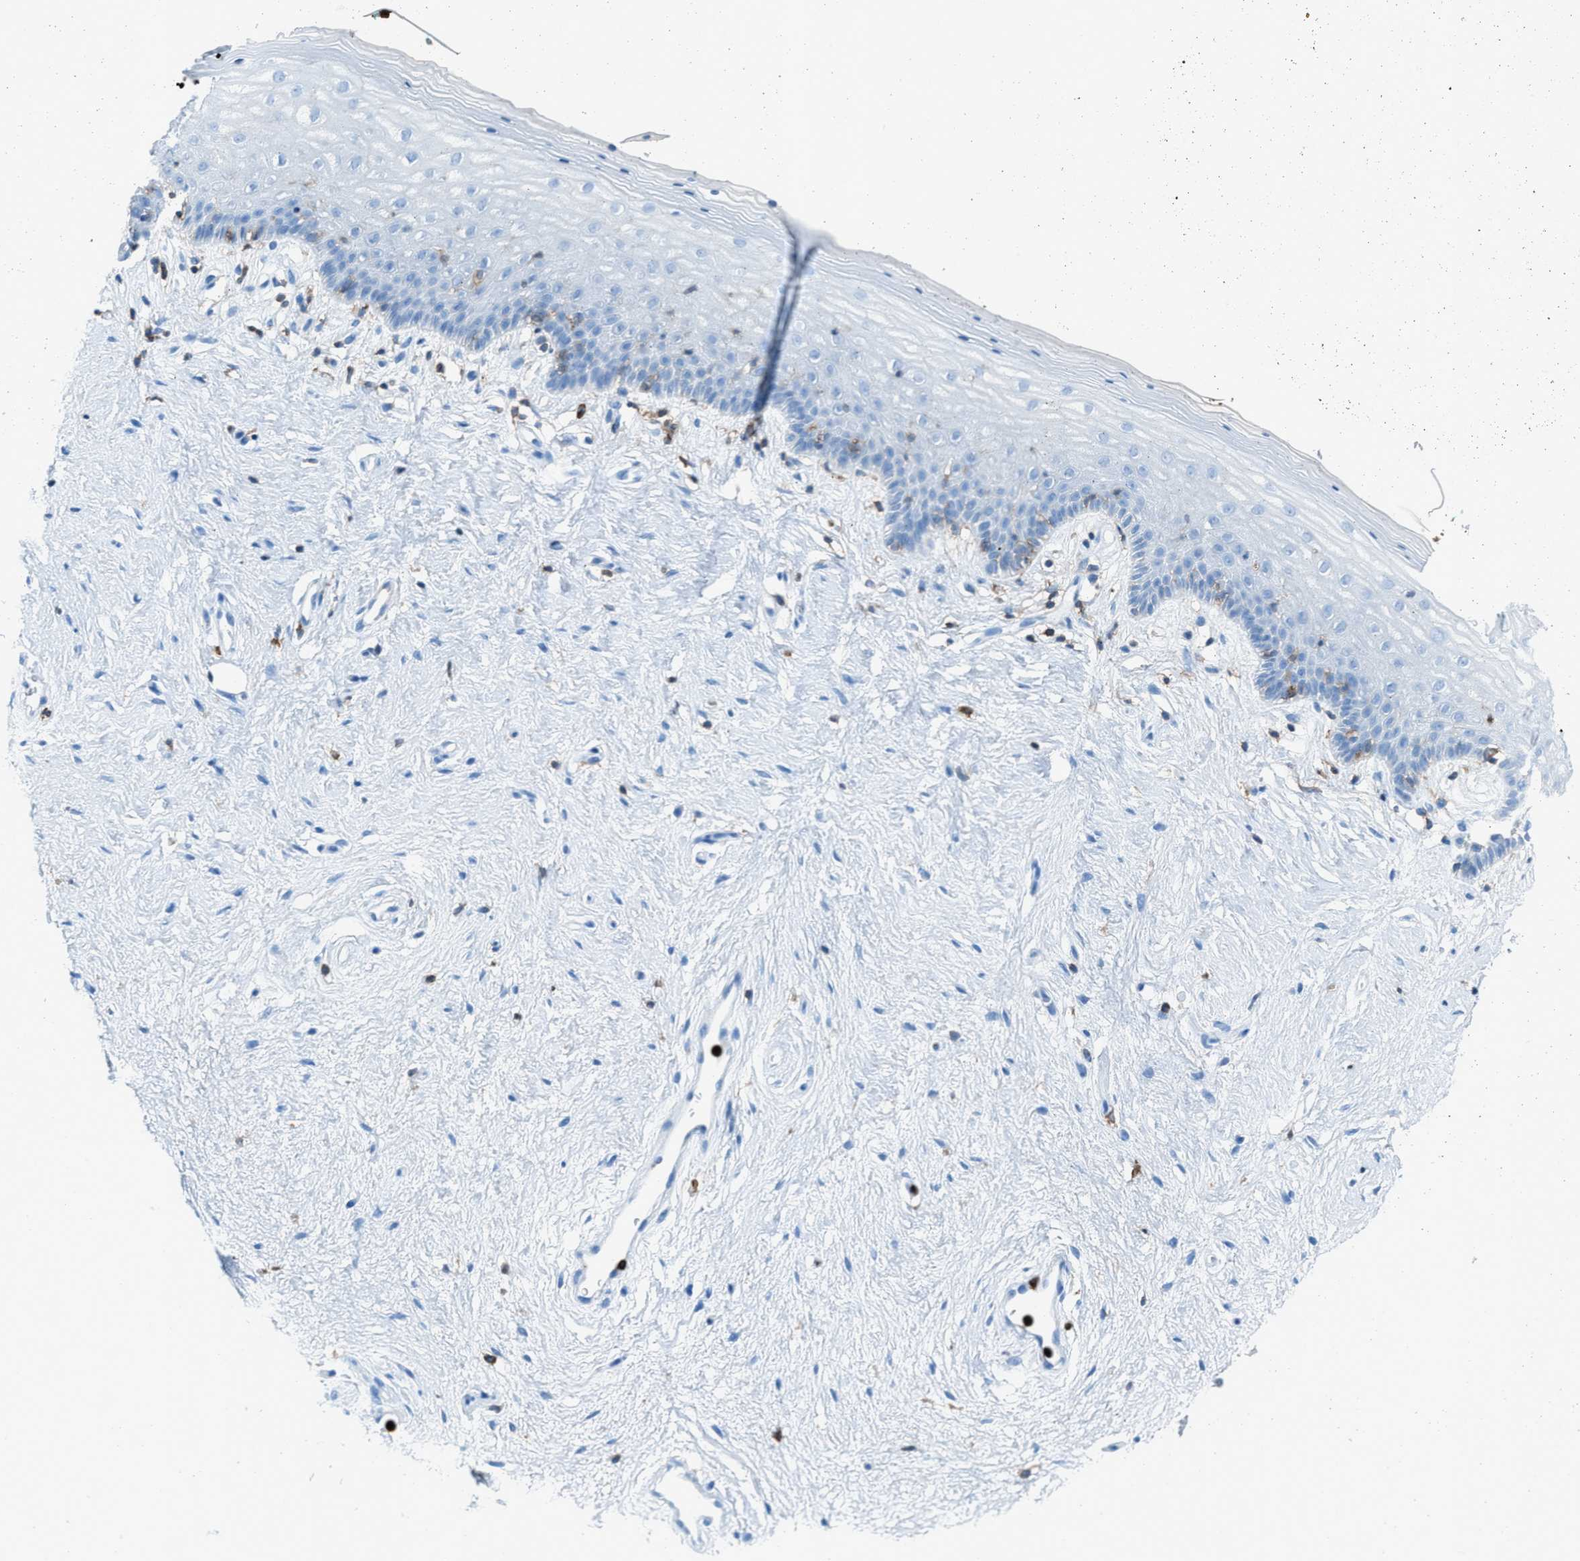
{"staining": {"intensity": "weak", "quantity": "<25%", "location": "cytoplasmic/membranous"}, "tissue": "vagina", "cell_type": "Squamous epithelial cells", "image_type": "normal", "snomed": [{"axis": "morphology", "description": "Normal tissue, NOS"}, {"axis": "topography", "description": "Vagina"}], "caption": "Human vagina stained for a protein using immunohistochemistry exhibits no staining in squamous epithelial cells.", "gene": "ITGB2", "patient": {"sex": "female", "age": 44}}